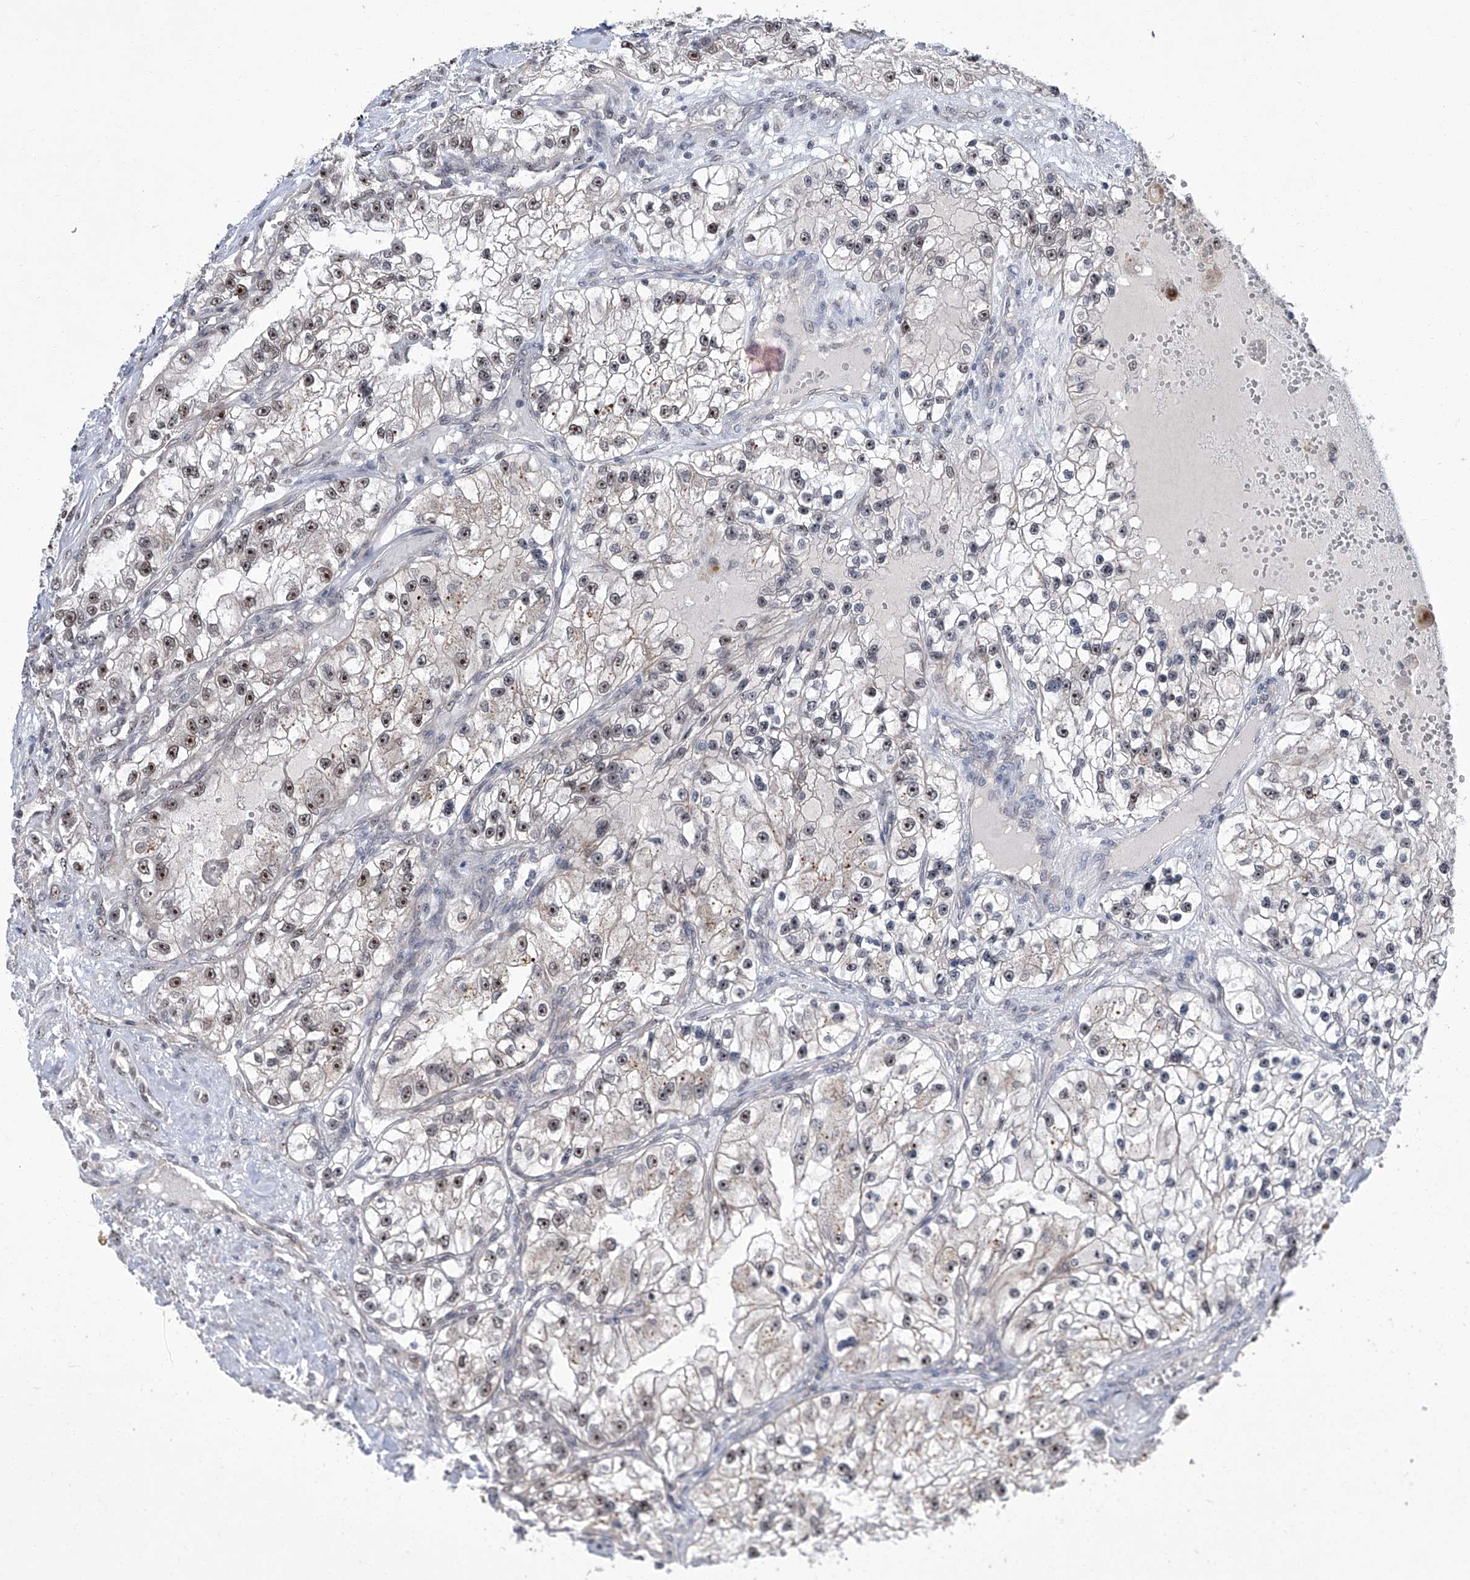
{"staining": {"intensity": "weak", "quantity": "<25%", "location": "cytoplasmic/membranous"}, "tissue": "renal cancer", "cell_type": "Tumor cells", "image_type": "cancer", "snomed": [{"axis": "morphology", "description": "Adenocarcinoma, NOS"}, {"axis": "topography", "description": "Kidney"}], "caption": "Immunohistochemical staining of human renal cancer displays no significant expression in tumor cells. (DAB immunohistochemistry with hematoxylin counter stain).", "gene": "CMTR1", "patient": {"sex": "female", "age": 57}}